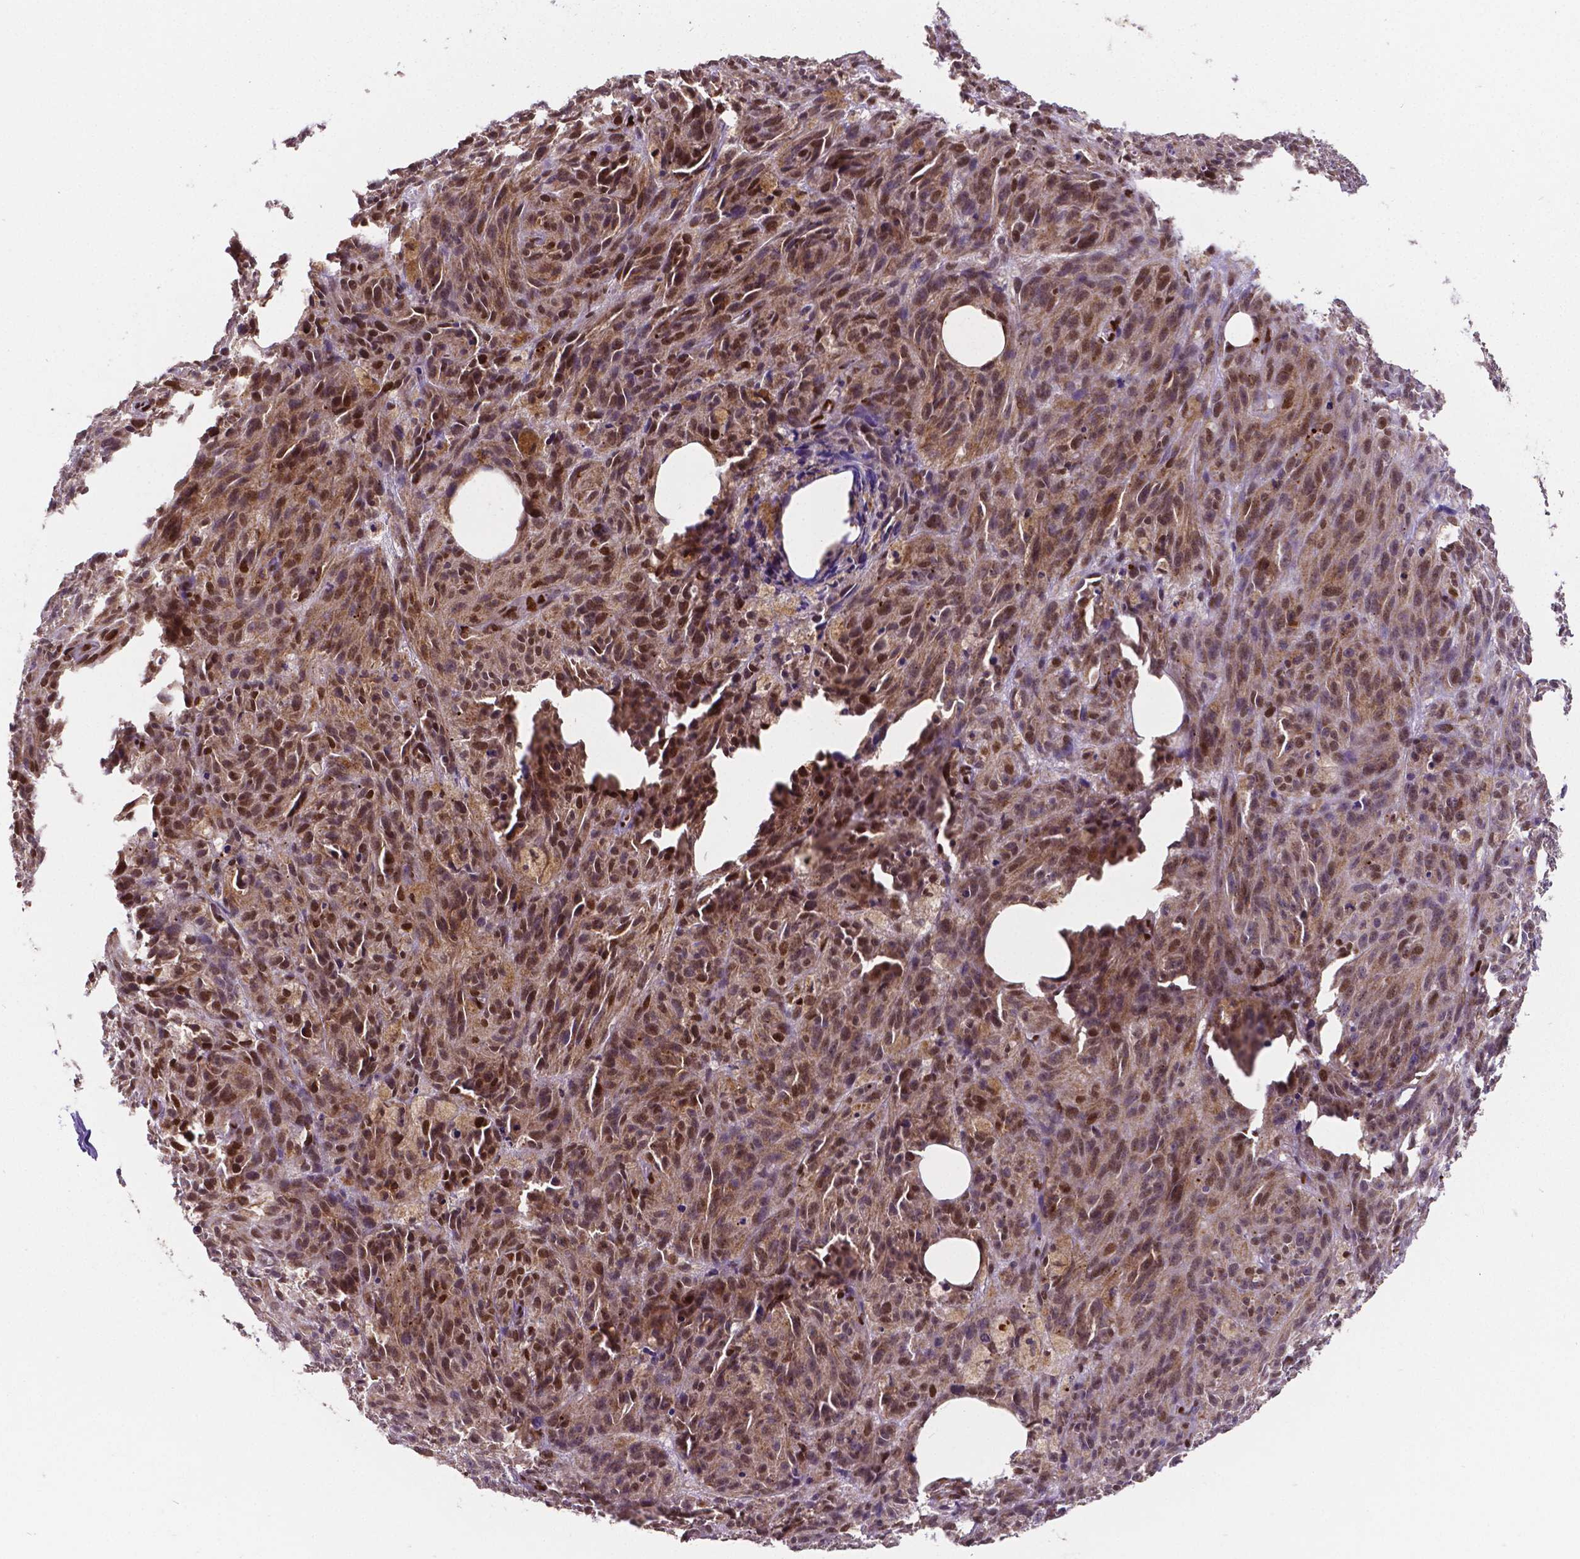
{"staining": {"intensity": "strong", "quantity": ">75%", "location": "nuclear"}, "tissue": "melanoma", "cell_type": "Tumor cells", "image_type": "cancer", "snomed": [{"axis": "morphology", "description": "Malignant melanoma, NOS"}, {"axis": "topography", "description": "Skin"}], "caption": "DAB (3,3'-diaminobenzidine) immunohistochemical staining of human melanoma displays strong nuclear protein expression in about >75% of tumor cells.", "gene": "MEF2C", "patient": {"sex": "female", "age": 34}}